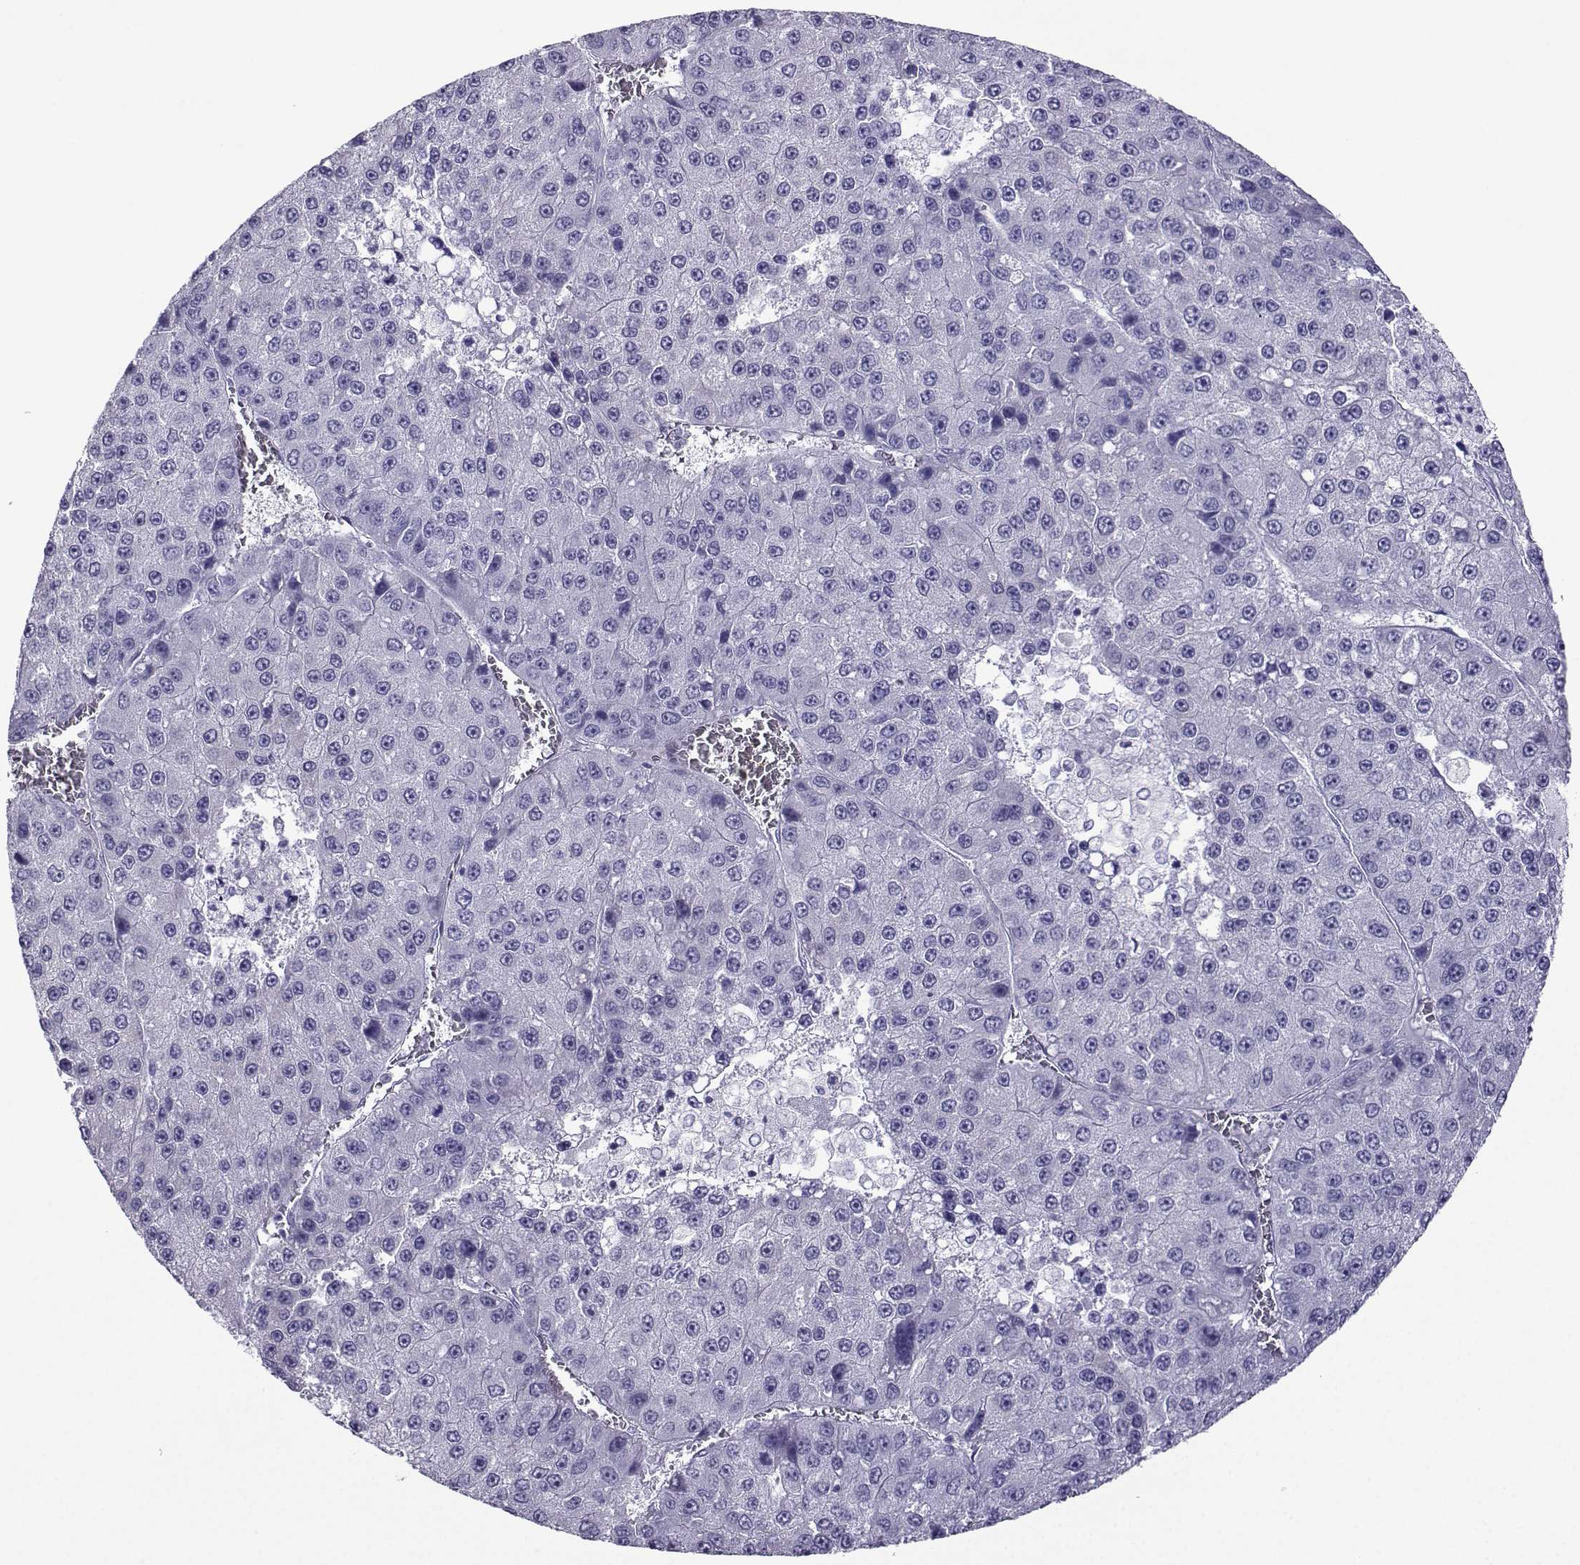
{"staining": {"intensity": "negative", "quantity": "none", "location": "none"}, "tissue": "liver cancer", "cell_type": "Tumor cells", "image_type": "cancer", "snomed": [{"axis": "morphology", "description": "Carcinoma, Hepatocellular, NOS"}, {"axis": "topography", "description": "Liver"}], "caption": "DAB immunohistochemical staining of human hepatocellular carcinoma (liver) displays no significant expression in tumor cells.", "gene": "CD109", "patient": {"sex": "female", "age": 73}}